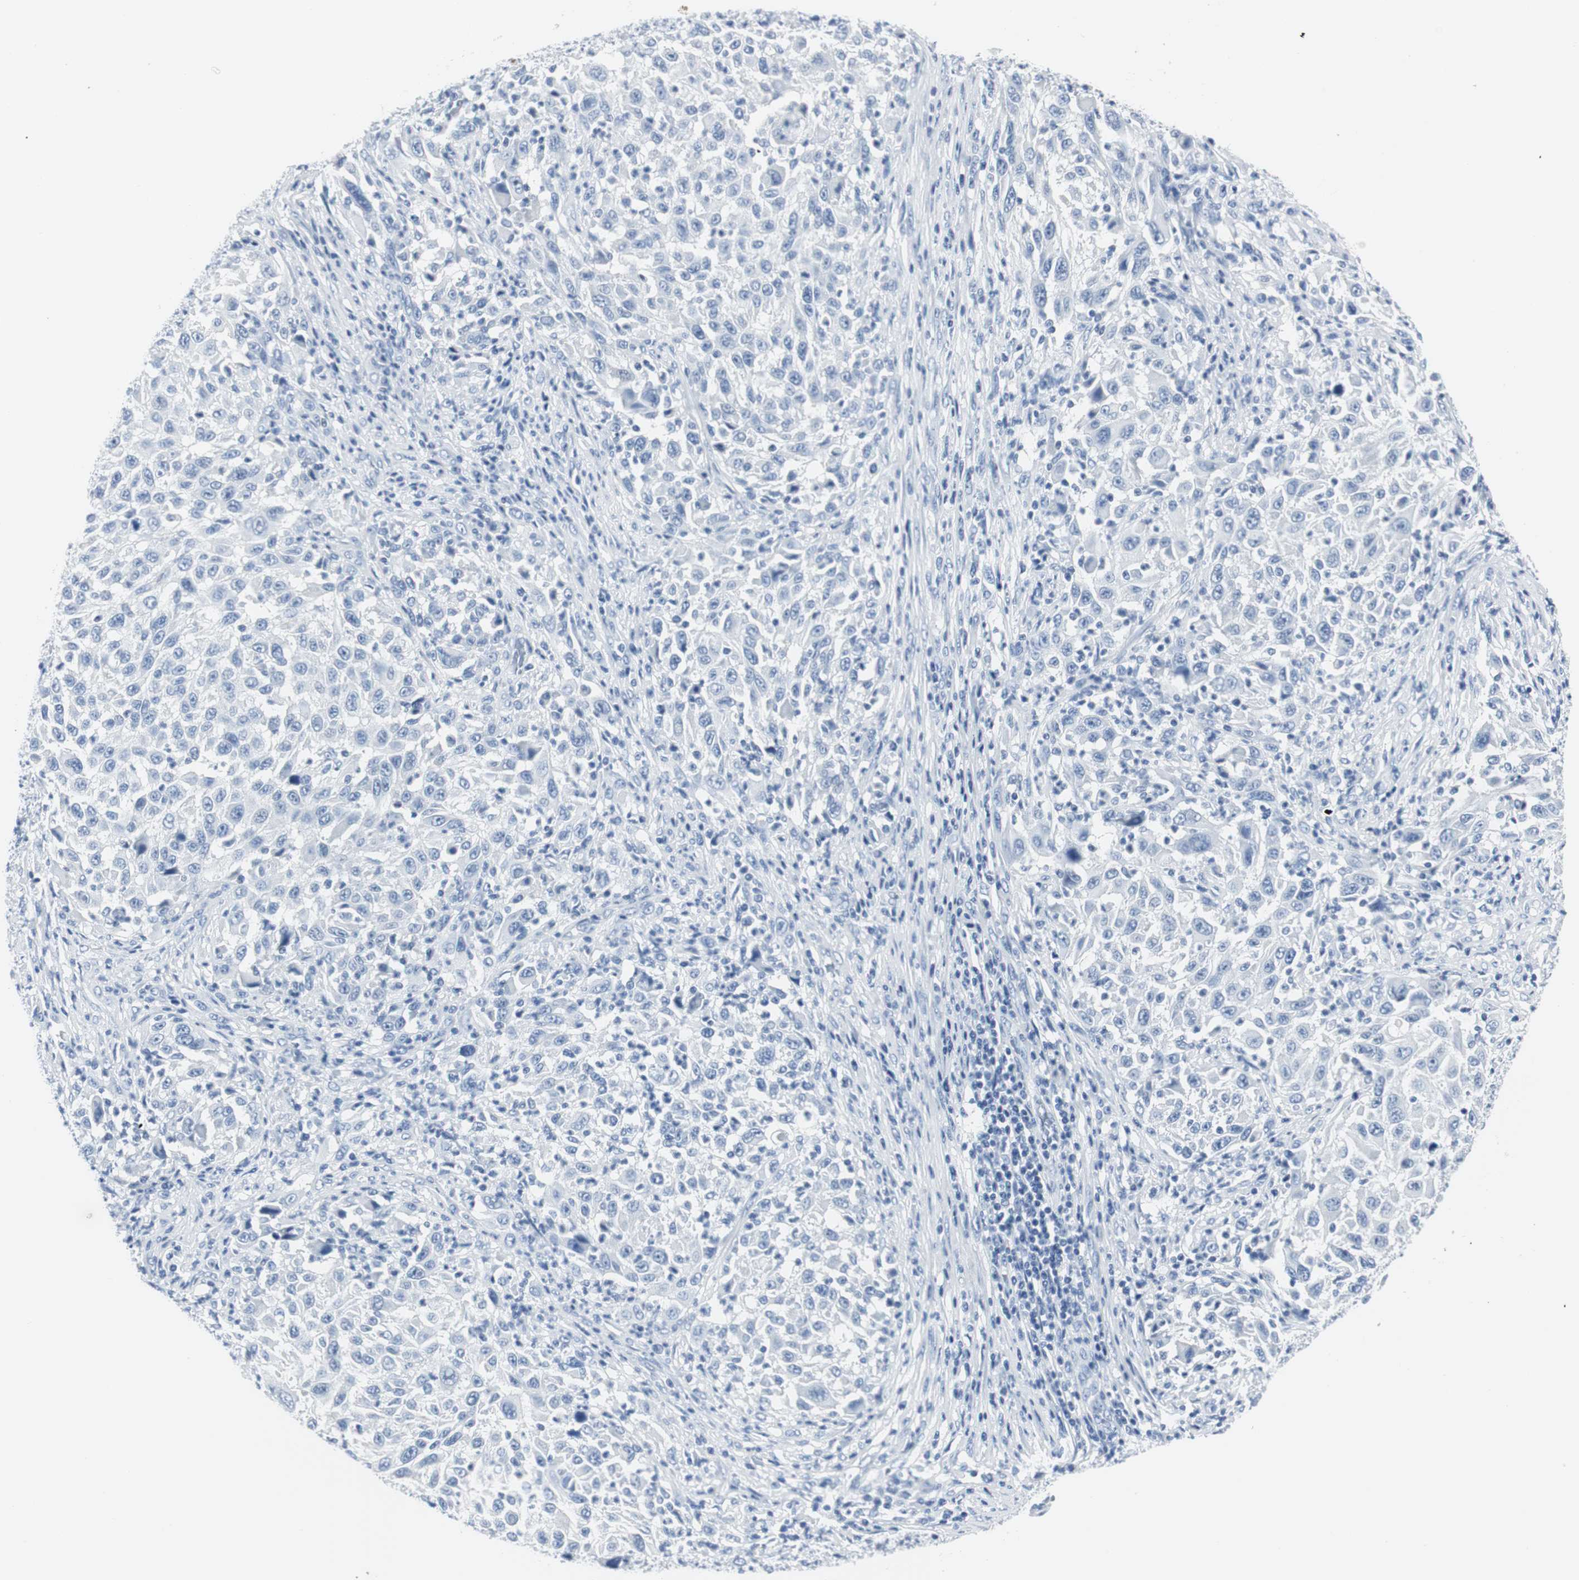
{"staining": {"intensity": "negative", "quantity": "none", "location": "none"}, "tissue": "melanoma", "cell_type": "Tumor cells", "image_type": "cancer", "snomed": [{"axis": "morphology", "description": "Malignant melanoma, Metastatic site"}, {"axis": "topography", "description": "Lymph node"}], "caption": "Immunohistochemical staining of malignant melanoma (metastatic site) displays no significant expression in tumor cells.", "gene": "GAP43", "patient": {"sex": "male", "age": 61}}